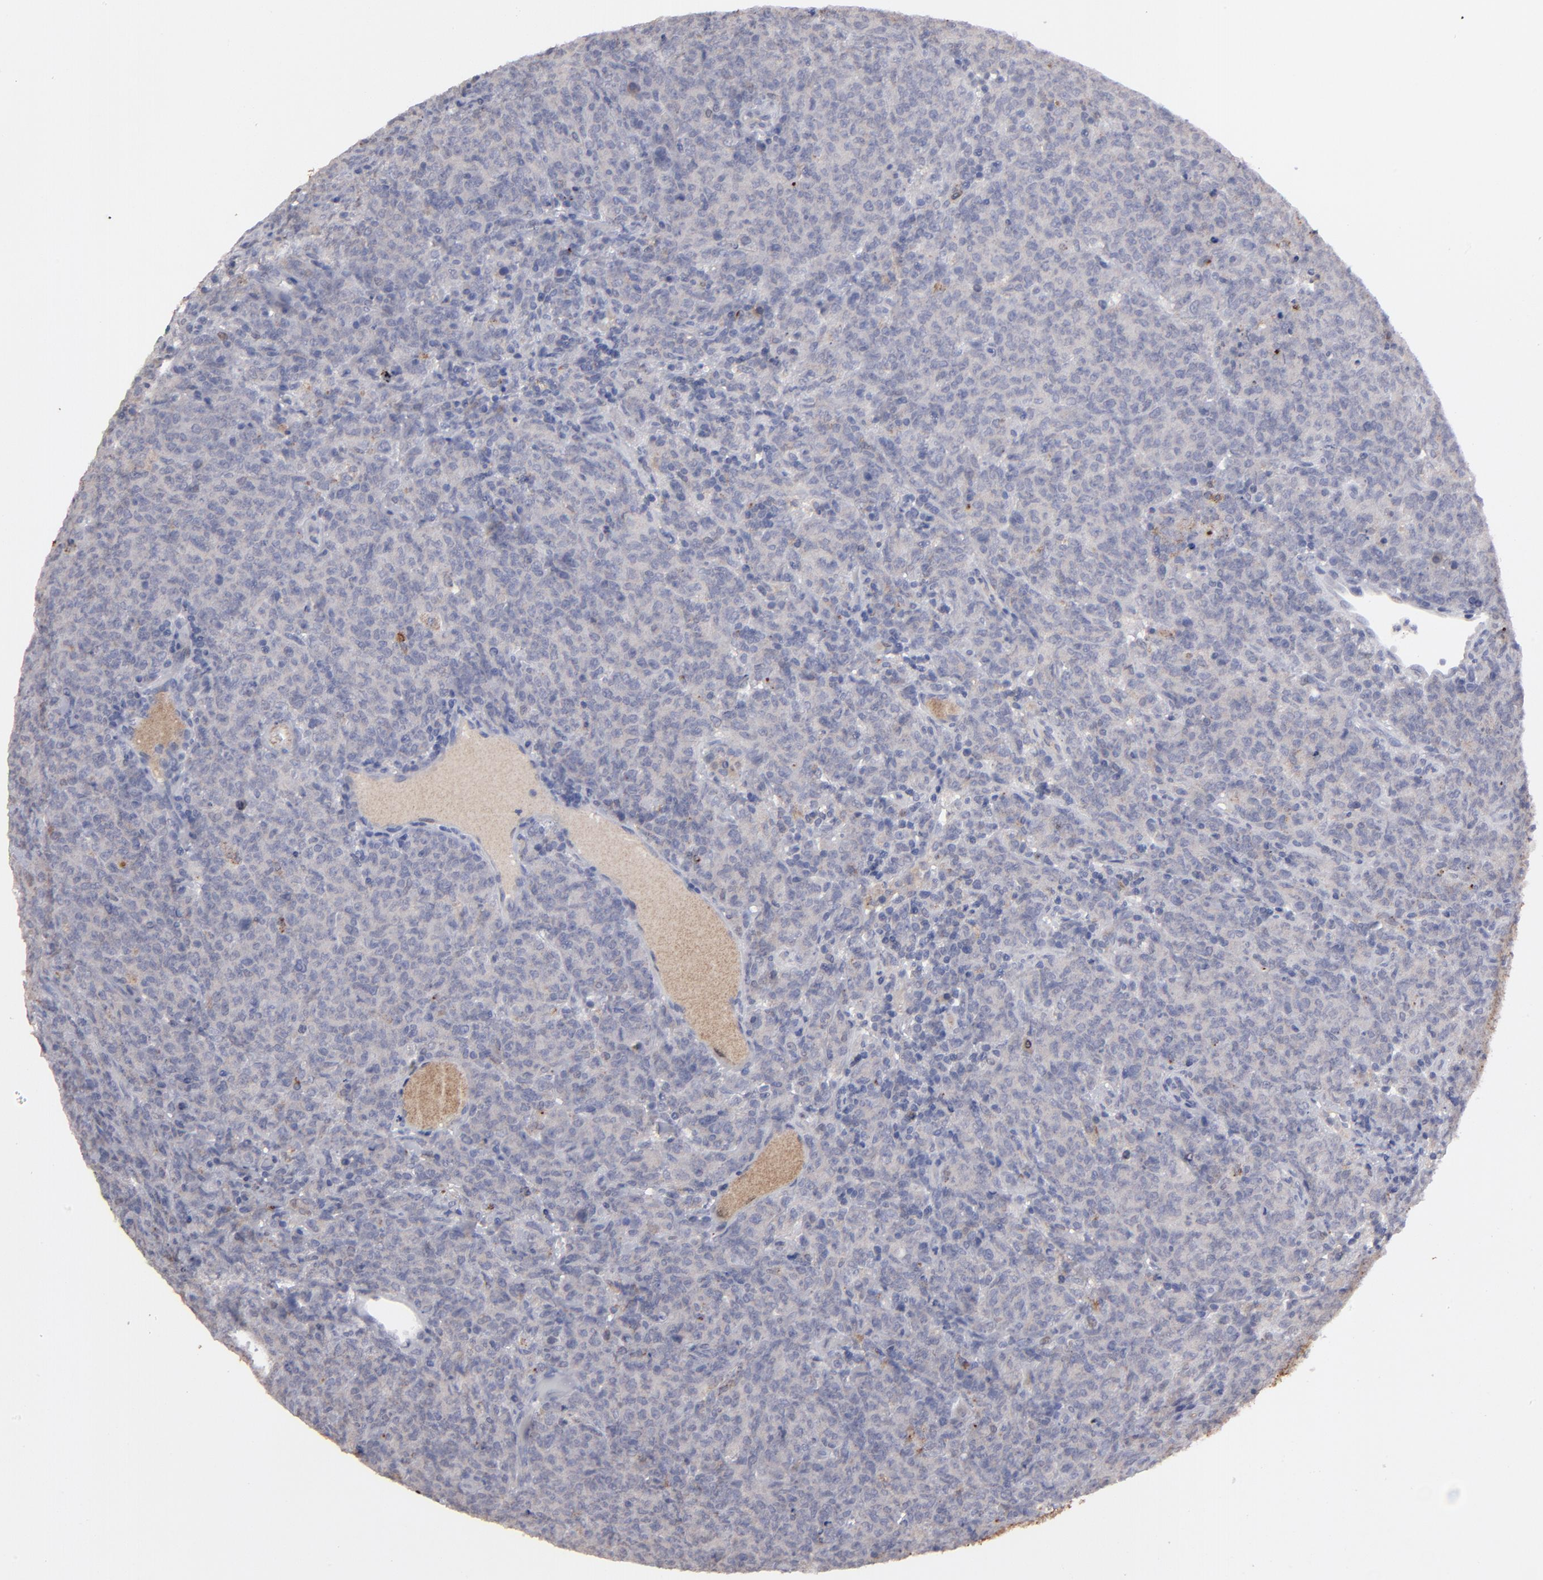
{"staining": {"intensity": "negative", "quantity": "none", "location": "none"}, "tissue": "lymphoma", "cell_type": "Tumor cells", "image_type": "cancer", "snomed": [{"axis": "morphology", "description": "Malignant lymphoma, non-Hodgkin's type, High grade"}, {"axis": "topography", "description": "Tonsil"}], "caption": "This micrograph is of lymphoma stained with immunohistochemistry (IHC) to label a protein in brown with the nuclei are counter-stained blue. There is no expression in tumor cells.", "gene": "GPM6B", "patient": {"sex": "female", "age": 36}}